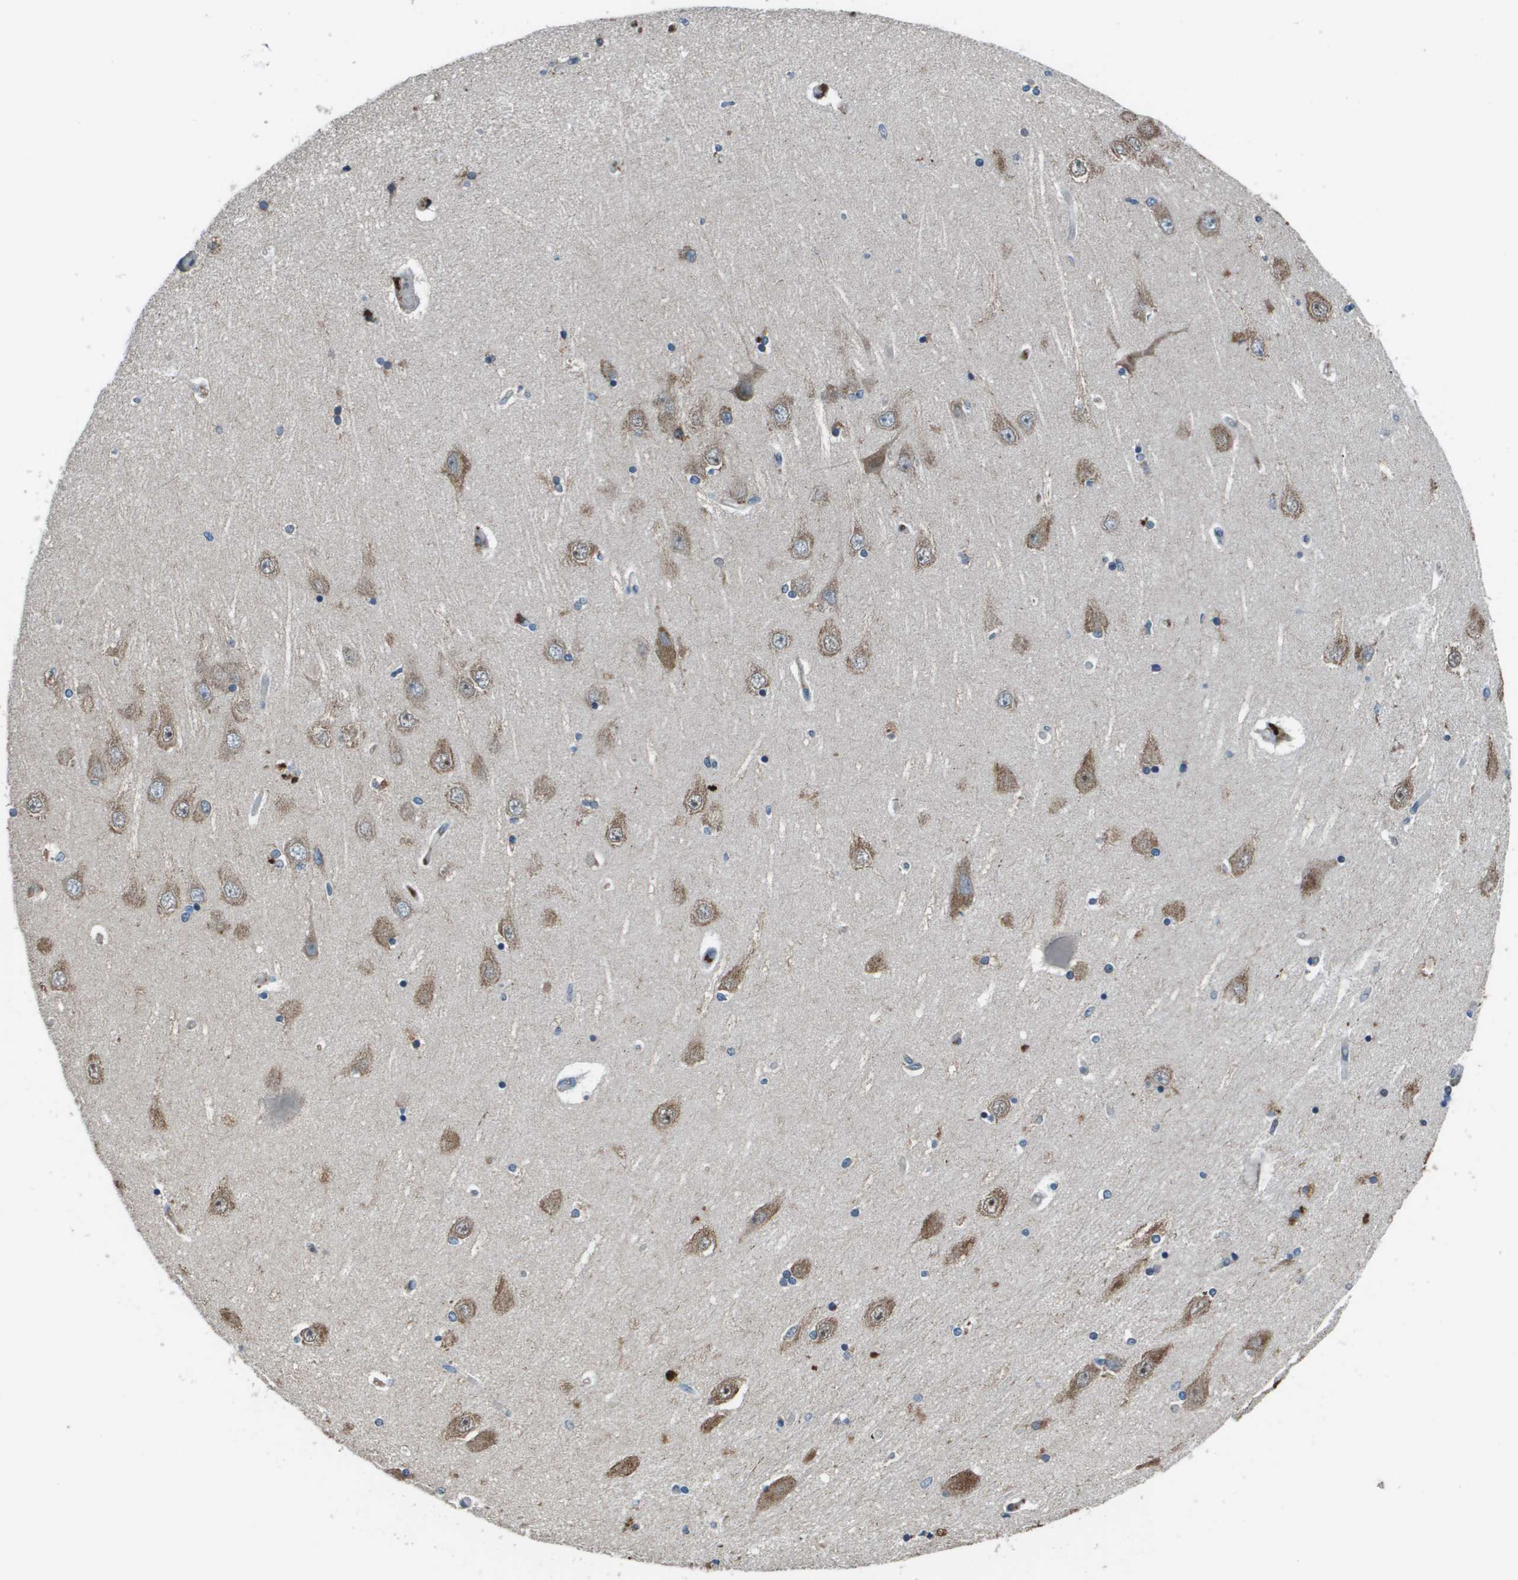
{"staining": {"intensity": "weak", "quantity": "<25%", "location": "cytoplasmic/membranous"}, "tissue": "hippocampus", "cell_type": "Glial cells", "image_type": "normal", "snomed": [{"axis": "morphology", "description": "Normal tissue, NOS"}, {"axis": "topography", "description": "Hippocampus"}], "caption": "A photomicrograph of human hippocampus is negative for staining in glial cells. (Brightfield microscopy of DAB immunohistochemistry at high magnification).", "gene": "GOSR2", "patient": {"sex": "female", "age": 54}}